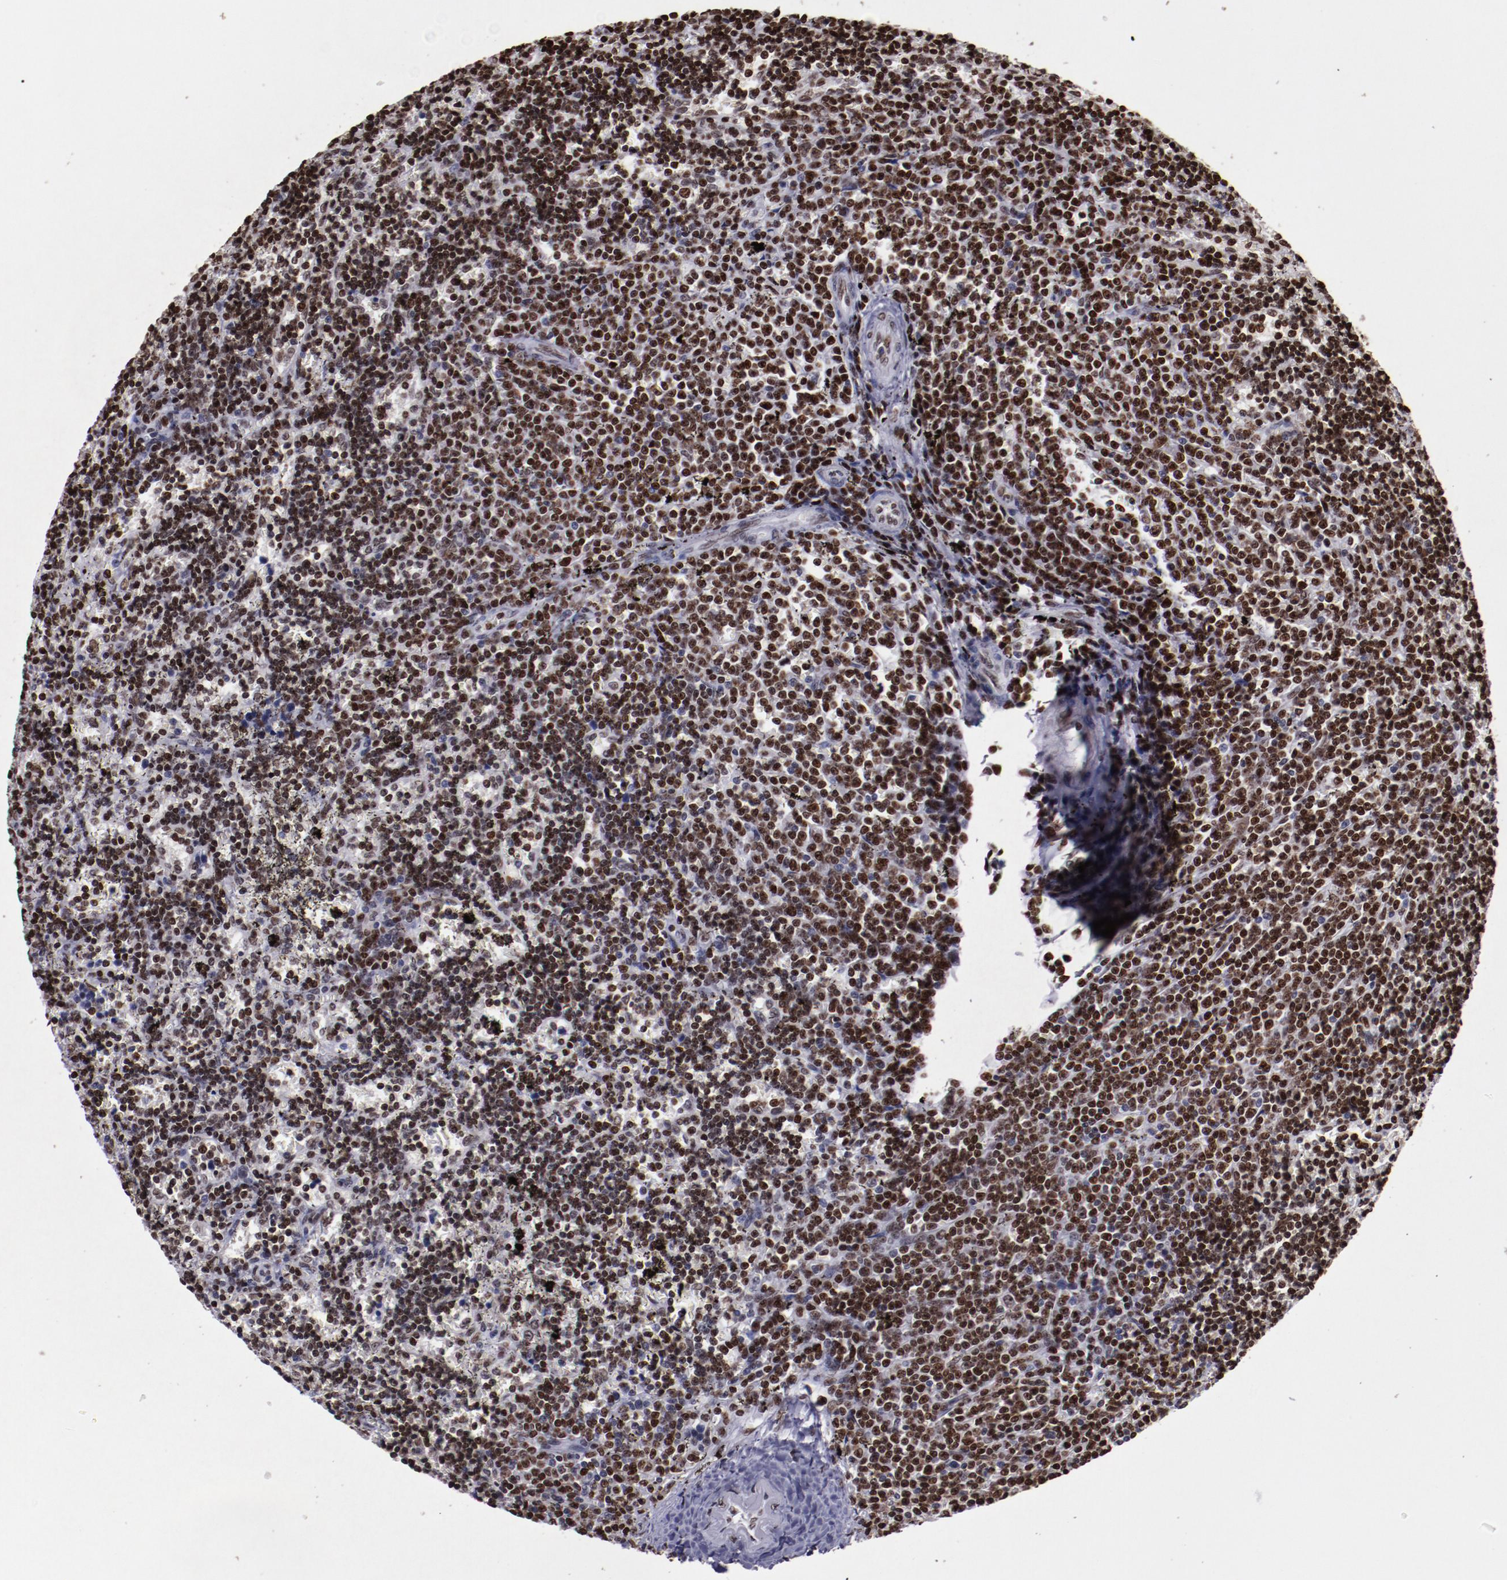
{"staining": {"intensity": "strong", "quantity": ">75%", "location": "nuclear"}, "tissue": "lymphoma", "cell_type": "Tumor cells", "image_type": "cancer", "snomed": [{"axis": "morphology", "description": "Malignant lymphoma, non-Hodgkin's type, Low grade"}, {"axis": "topography", "description": "Spleen"}], "caption": "This image demonstrates IHC staining of malignant lymphoma, non-Hodgkin's type (low-grade), with high strong nuclear positivity in approximately >75% of tumor cells.", "gene": "APEX1", "patient": {"sex": "male", "age": 60}}